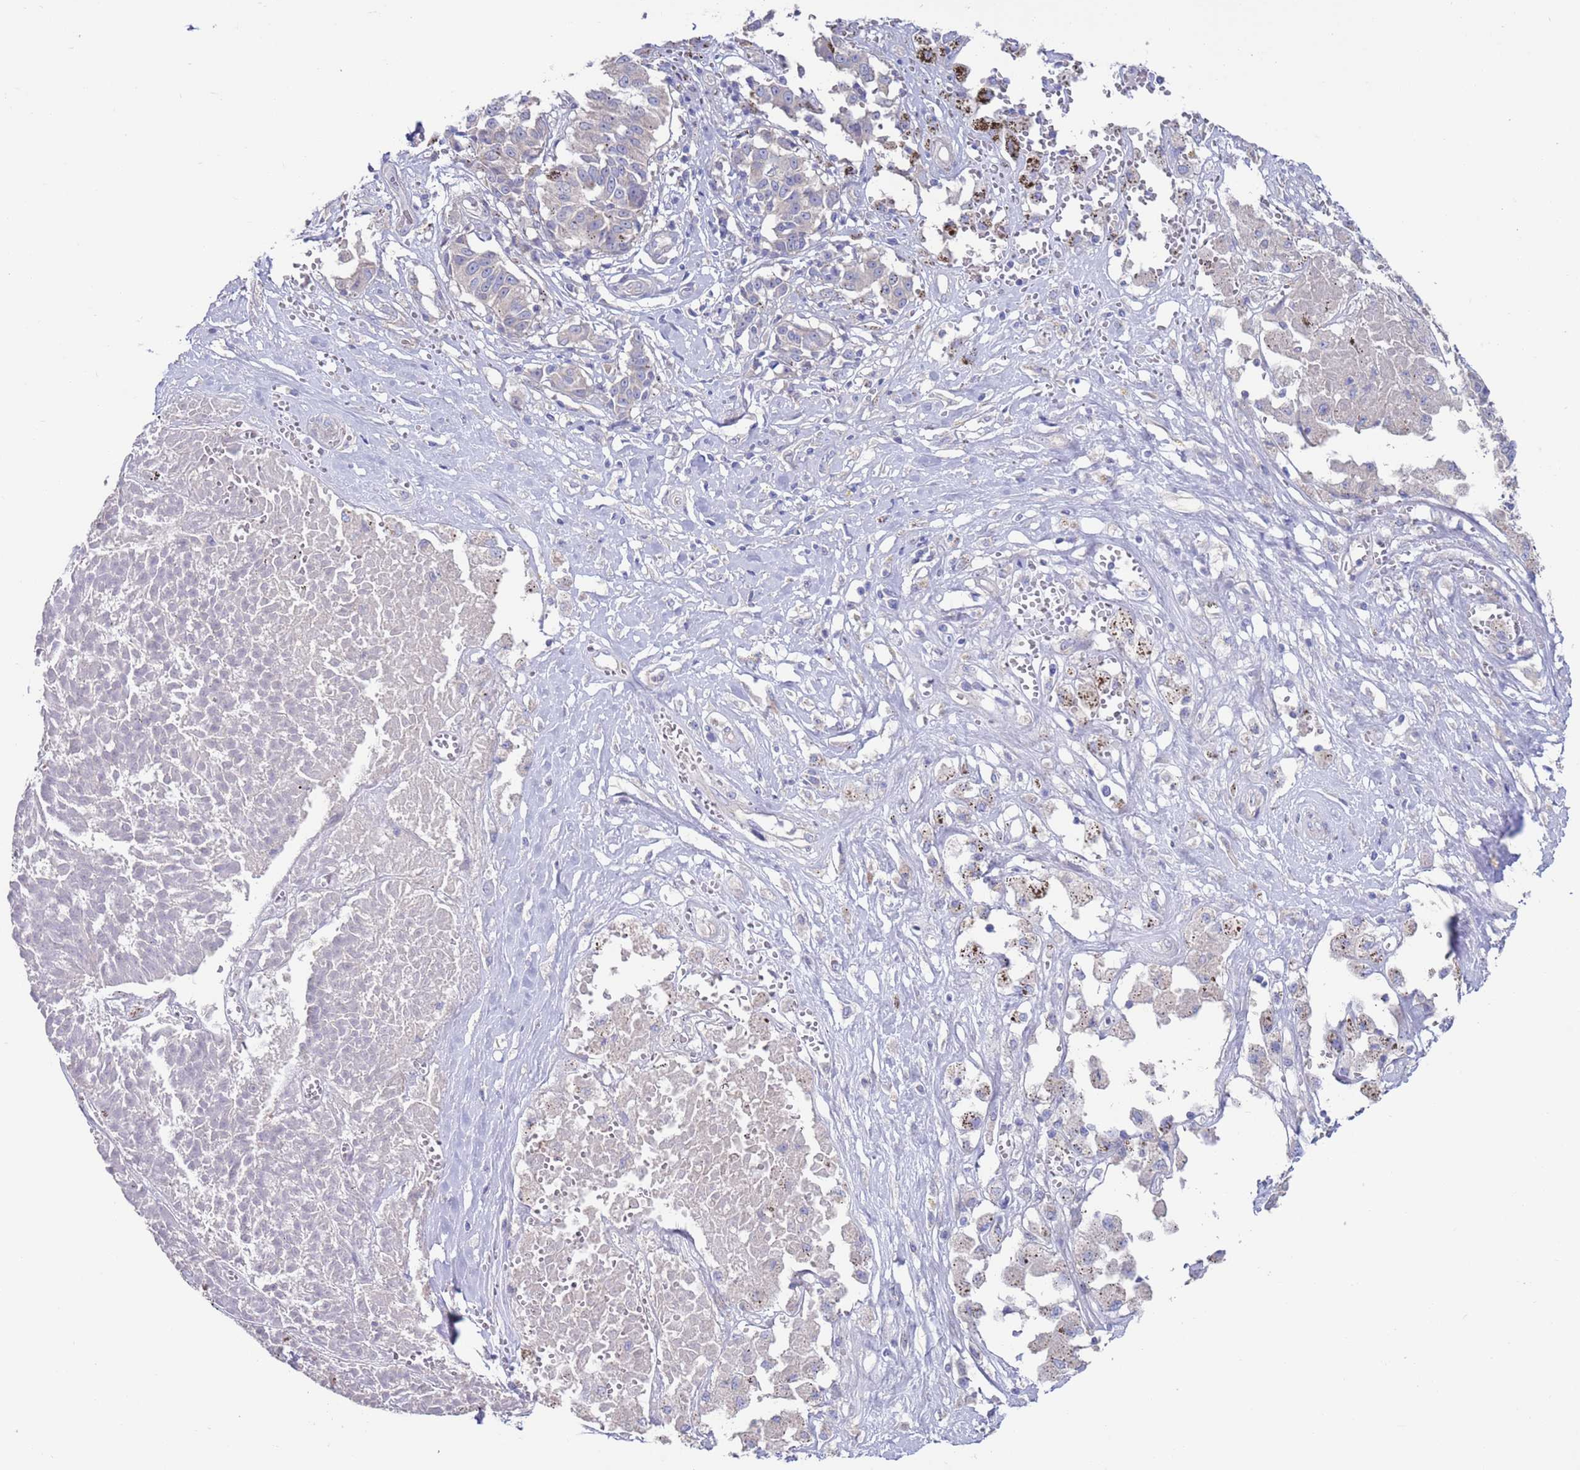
{"staining": {"intensity": "negative", "quantity": "none", "location": "none"}, "tissue": "melanoma", "cell_type": "Tumor cells", "image_type": "cancer", "snomed": [{"axis": "morphology", "description": "Malignant melanoma, NOS"}, {"axis": "topography", "description": "Skin"}], "caption": "The IHC micrograph has no significant positivity in tumor cells of melanoma tissue.", "gene": "KRTCAP3", "patient": {"sex": "female", "age": 72}}